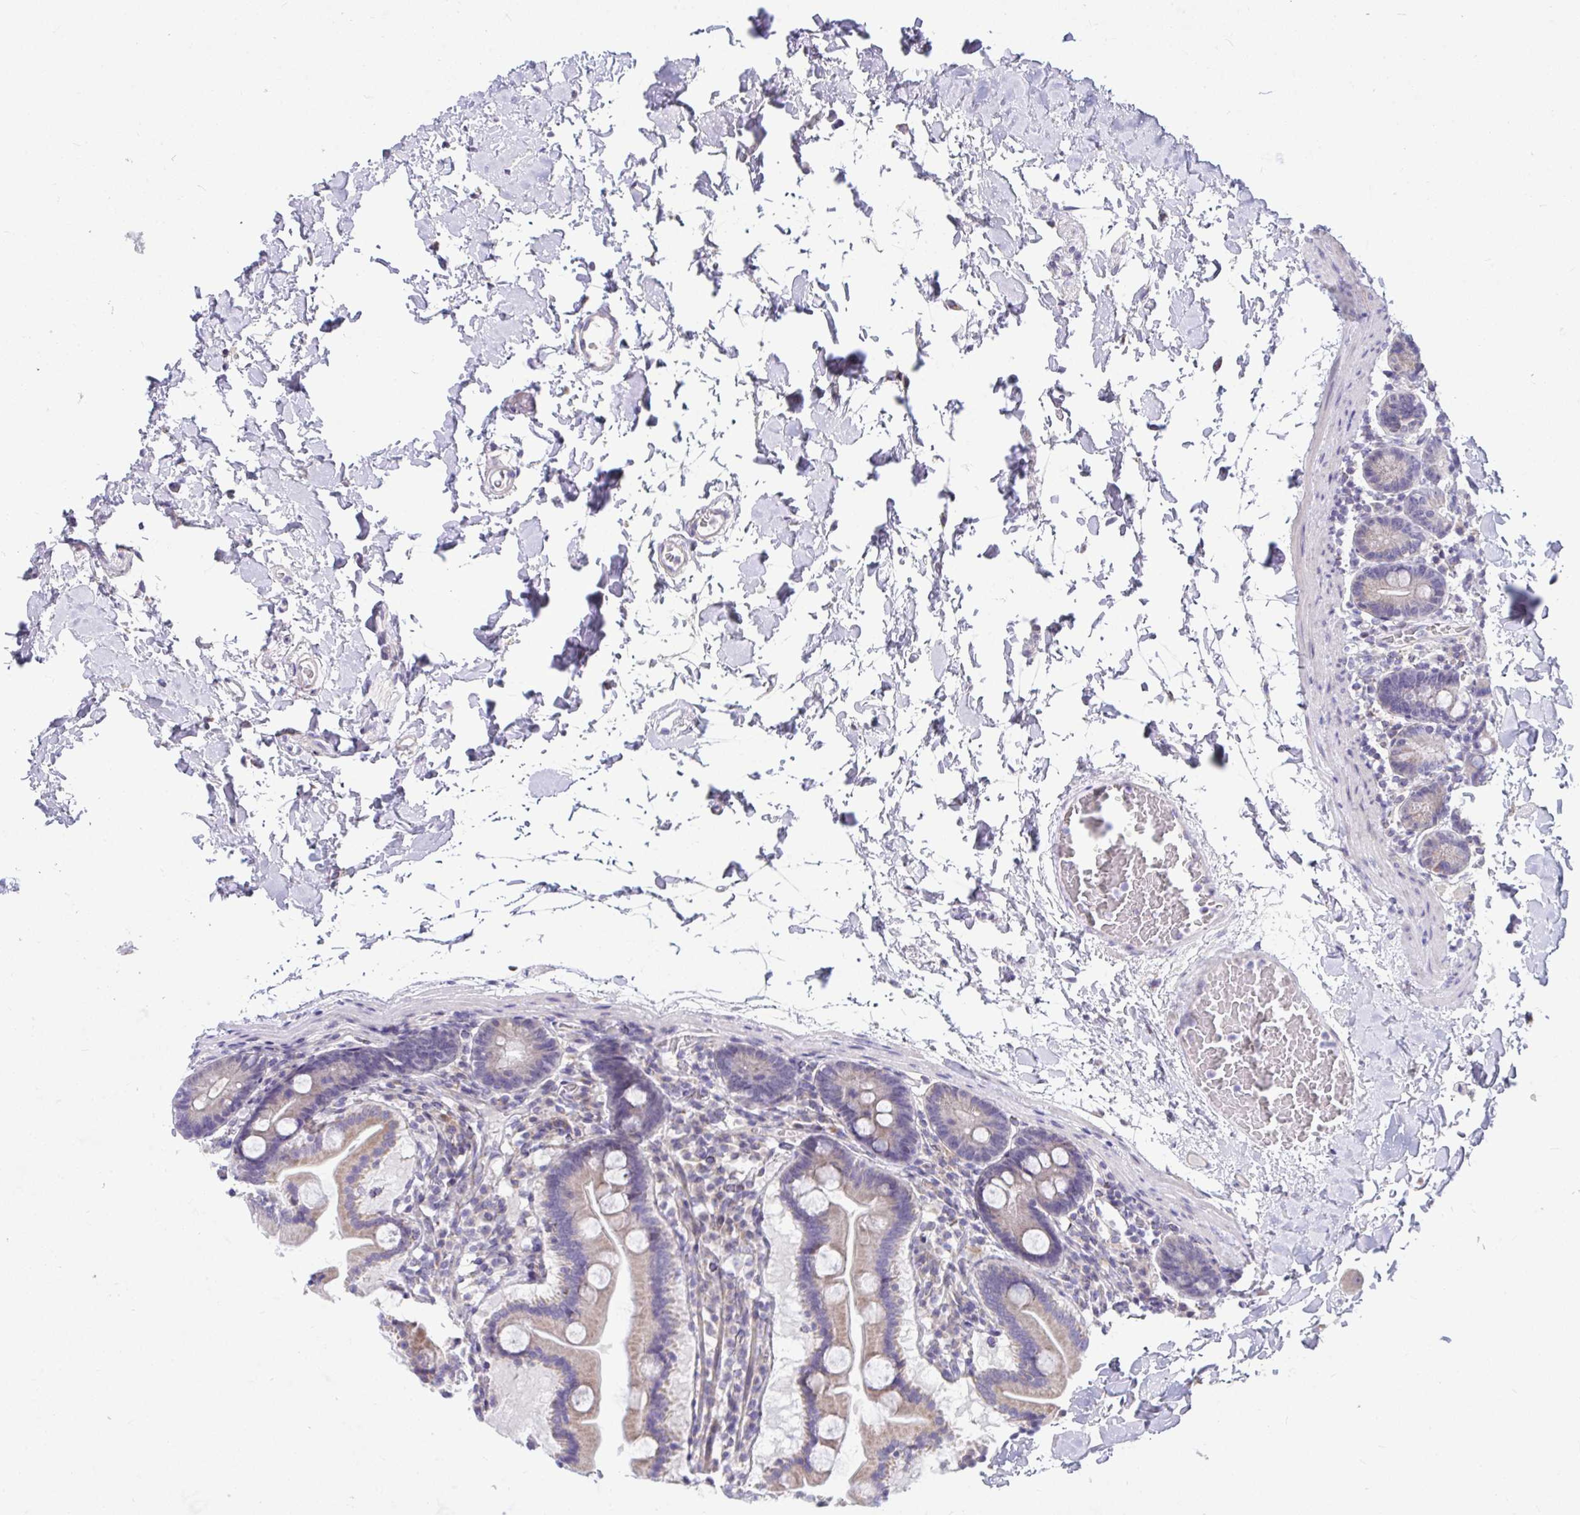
{"staining": {"intensity": "weak", "quantity": "25%-75%", "location": "cytoplasmic/membranous"}, "tissue": "duodenum", "cell_type": "Glandular cells", "image_type": "normal", "snomed": [{"axis": "morphology", "description": "Normal tissue, NOS"}, {"axis": "topography", "description": "Duodenum"}], "caption": "Weak cytoplasmic/membranous positivity is present in about 25%-75% of glandular cells in benign duodenum.", "gene": "CEP63", "patient": {"sex": "male", "age": 55}}